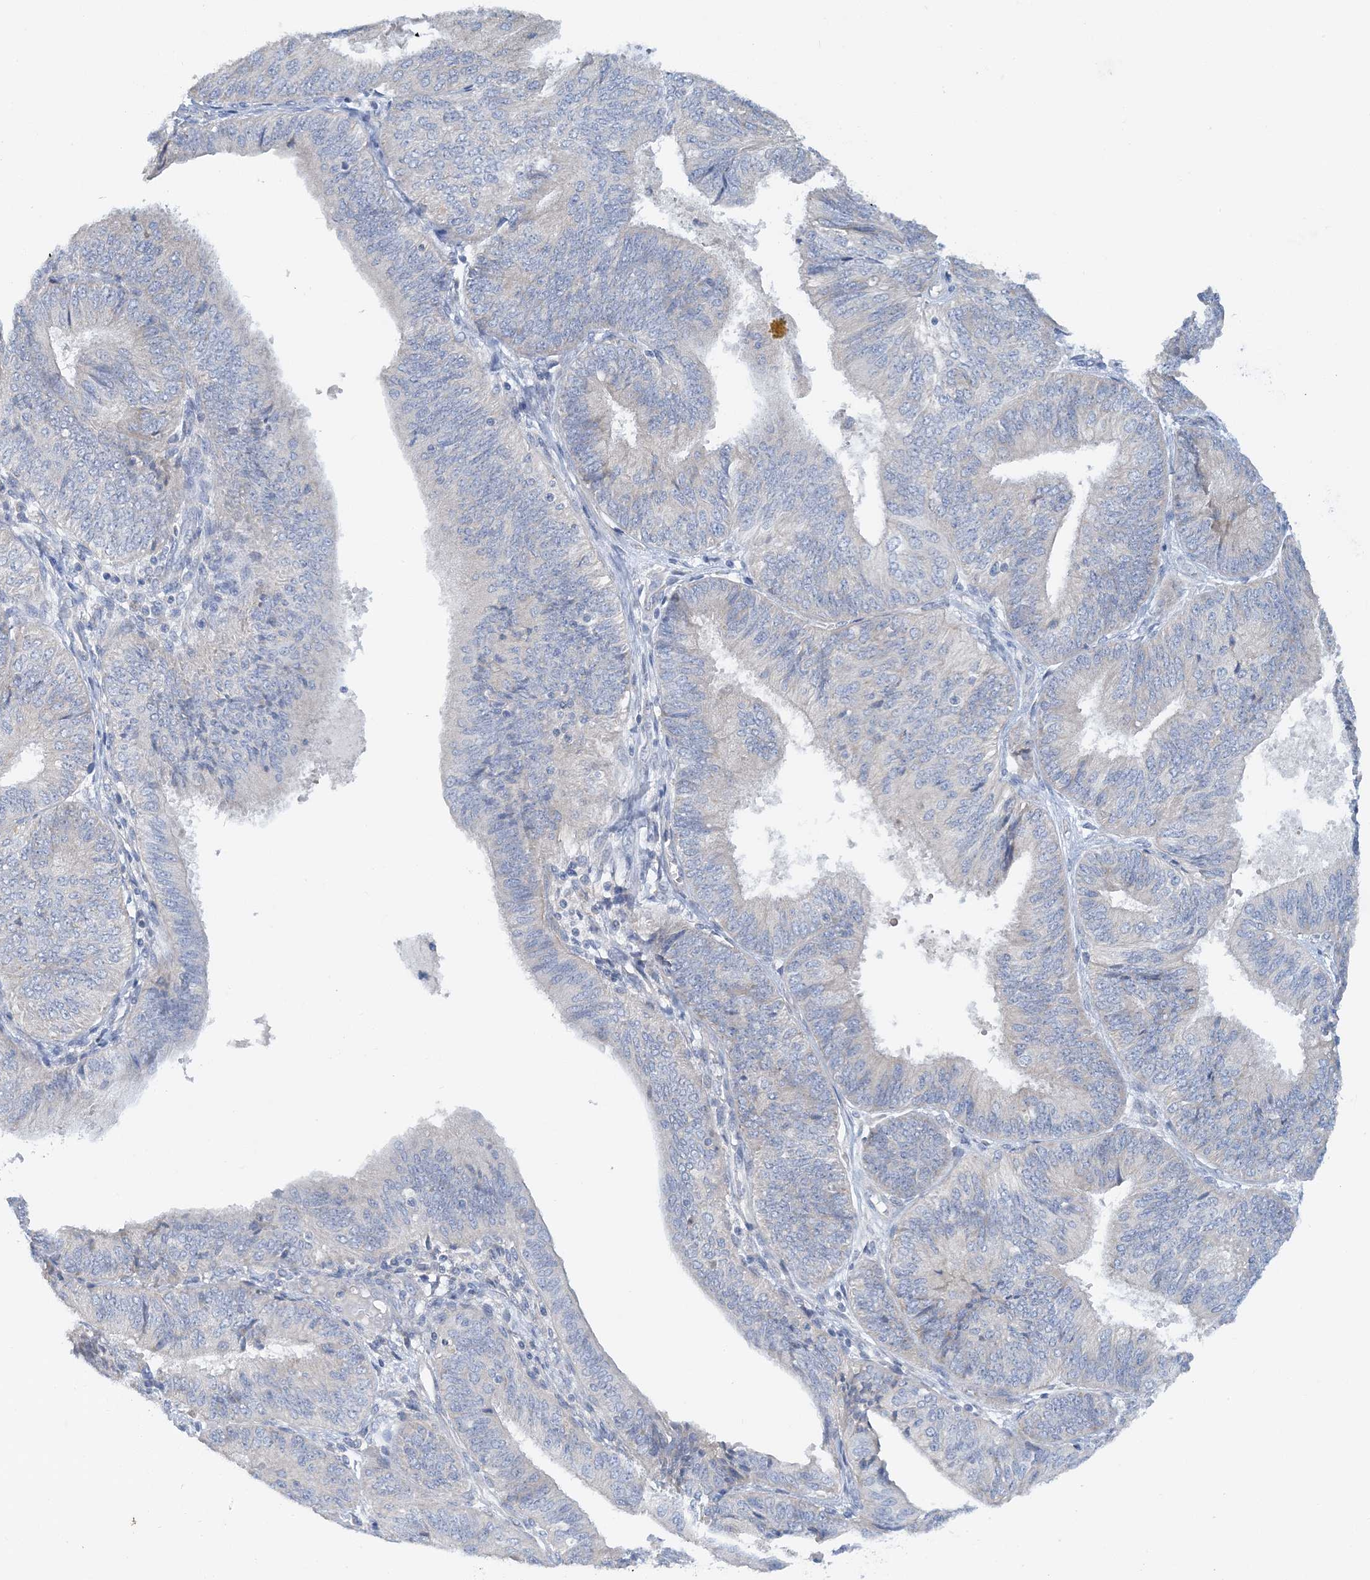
{"staining": {"intensity": "negative", "quantity": "none", "location": "none"}, "tissue": "endometrial cancer", "cell_type": "Tumor cells", "image_type": "cancer", "snomed": [{"axis": "morphology", "description": "Adenocarcinoma, NOS"}, {"axis": "topography", "description": "Endometrium"}], "caption": "Immunohistochemistry (IHC) of human endometrial adenocarcinoma shows no positivity in tumor cells.", "gene": "ZCCHC18", "patient": {"sex": "female", "age": 58}}